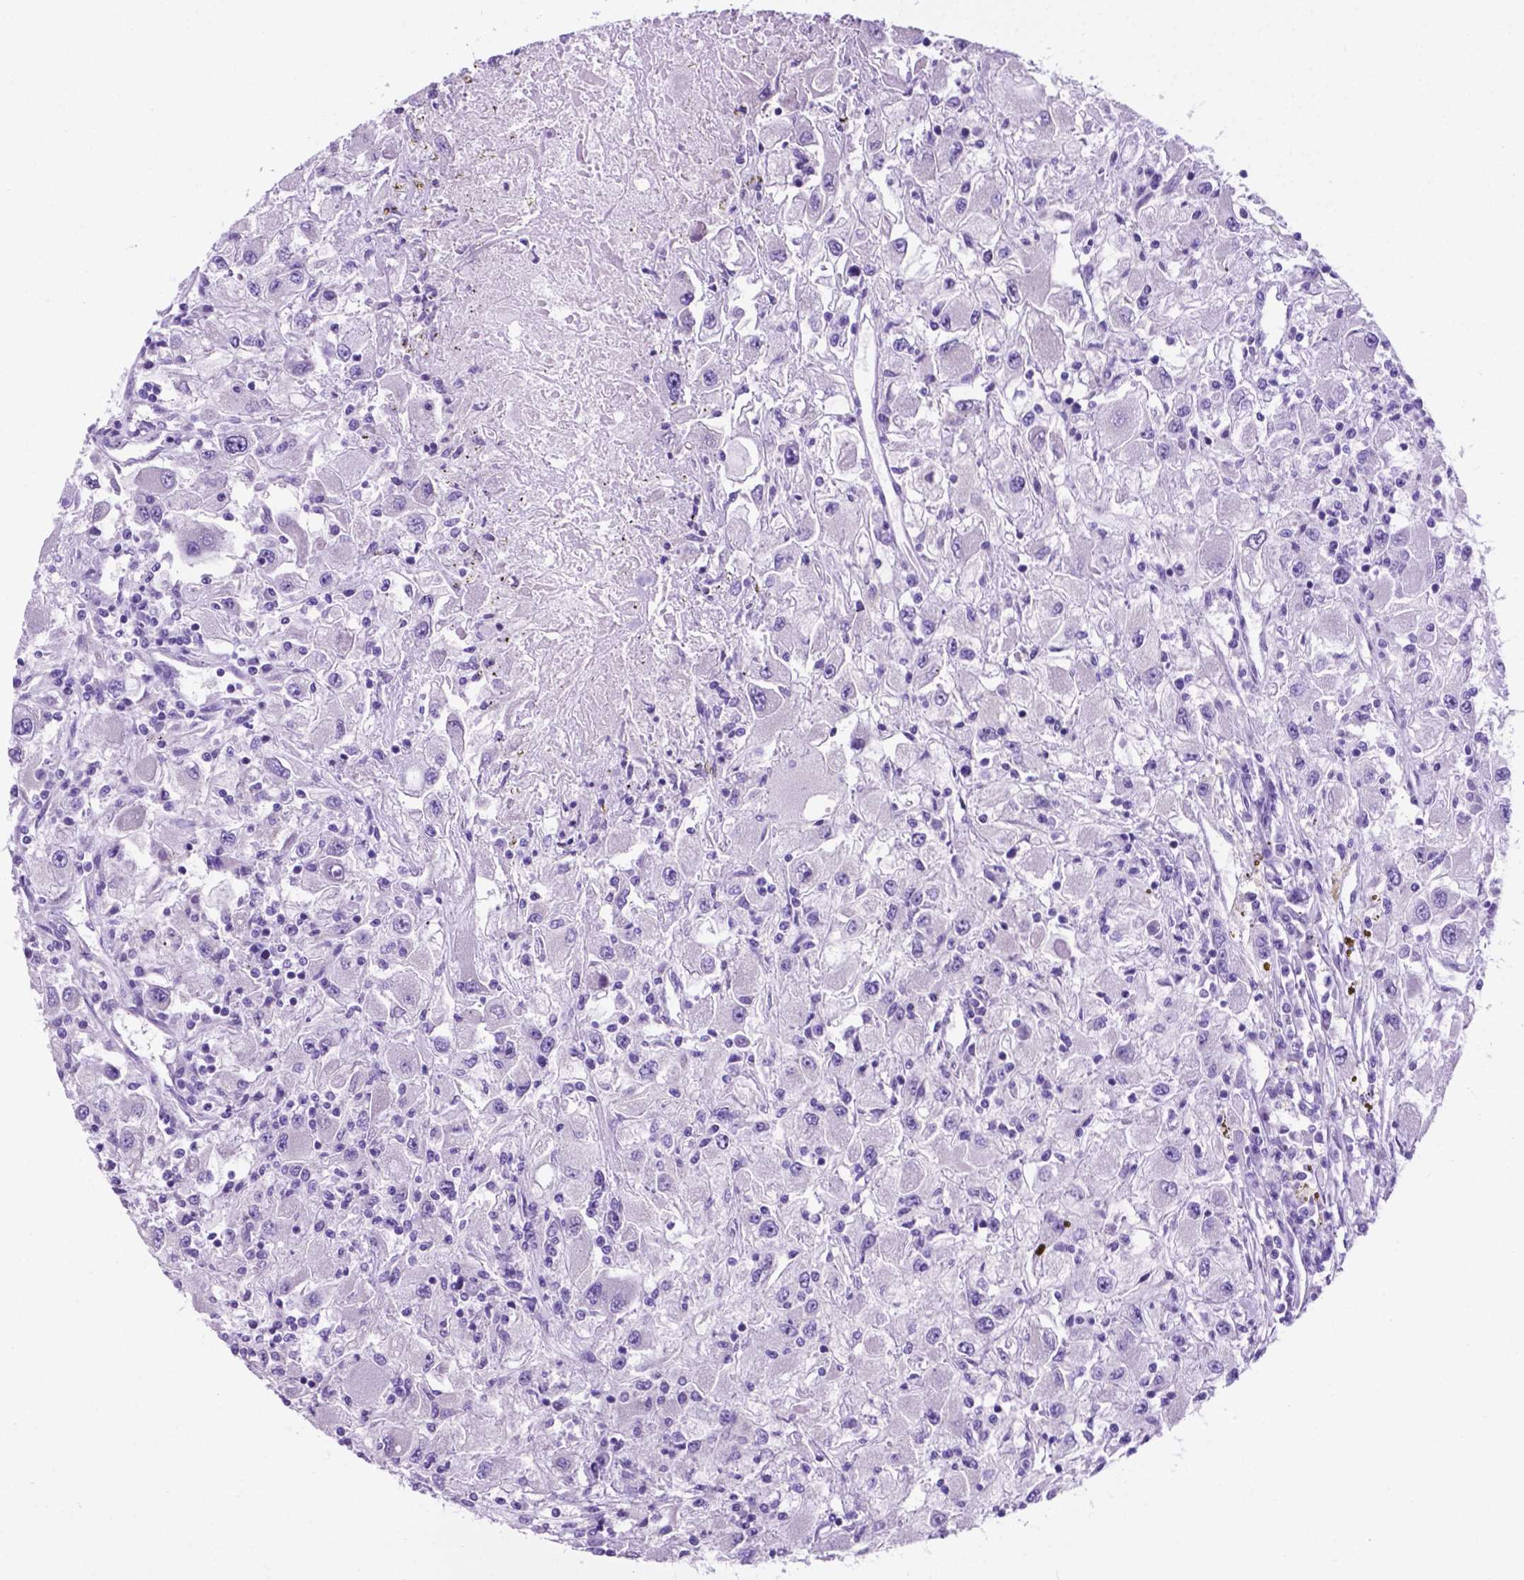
{"staining": {"intensity": "negative", "quantity": "none", "location": "none"}, "tissue": "renal cancer", "cell_type": "Tumor cells", "image_type": "cancer", "snomed": [{"axis": "morphology", "description": "Adenocarcinoma, NOS"}, {"axis": "topography", "description": "Kidney"}], "caption": "Immunohistochemistry of renal cancer (adenocarcinoma) reveals no staining in tumor cells.", "gene": "TMEM210", "patient": {"sex": "female", "age": 67}}